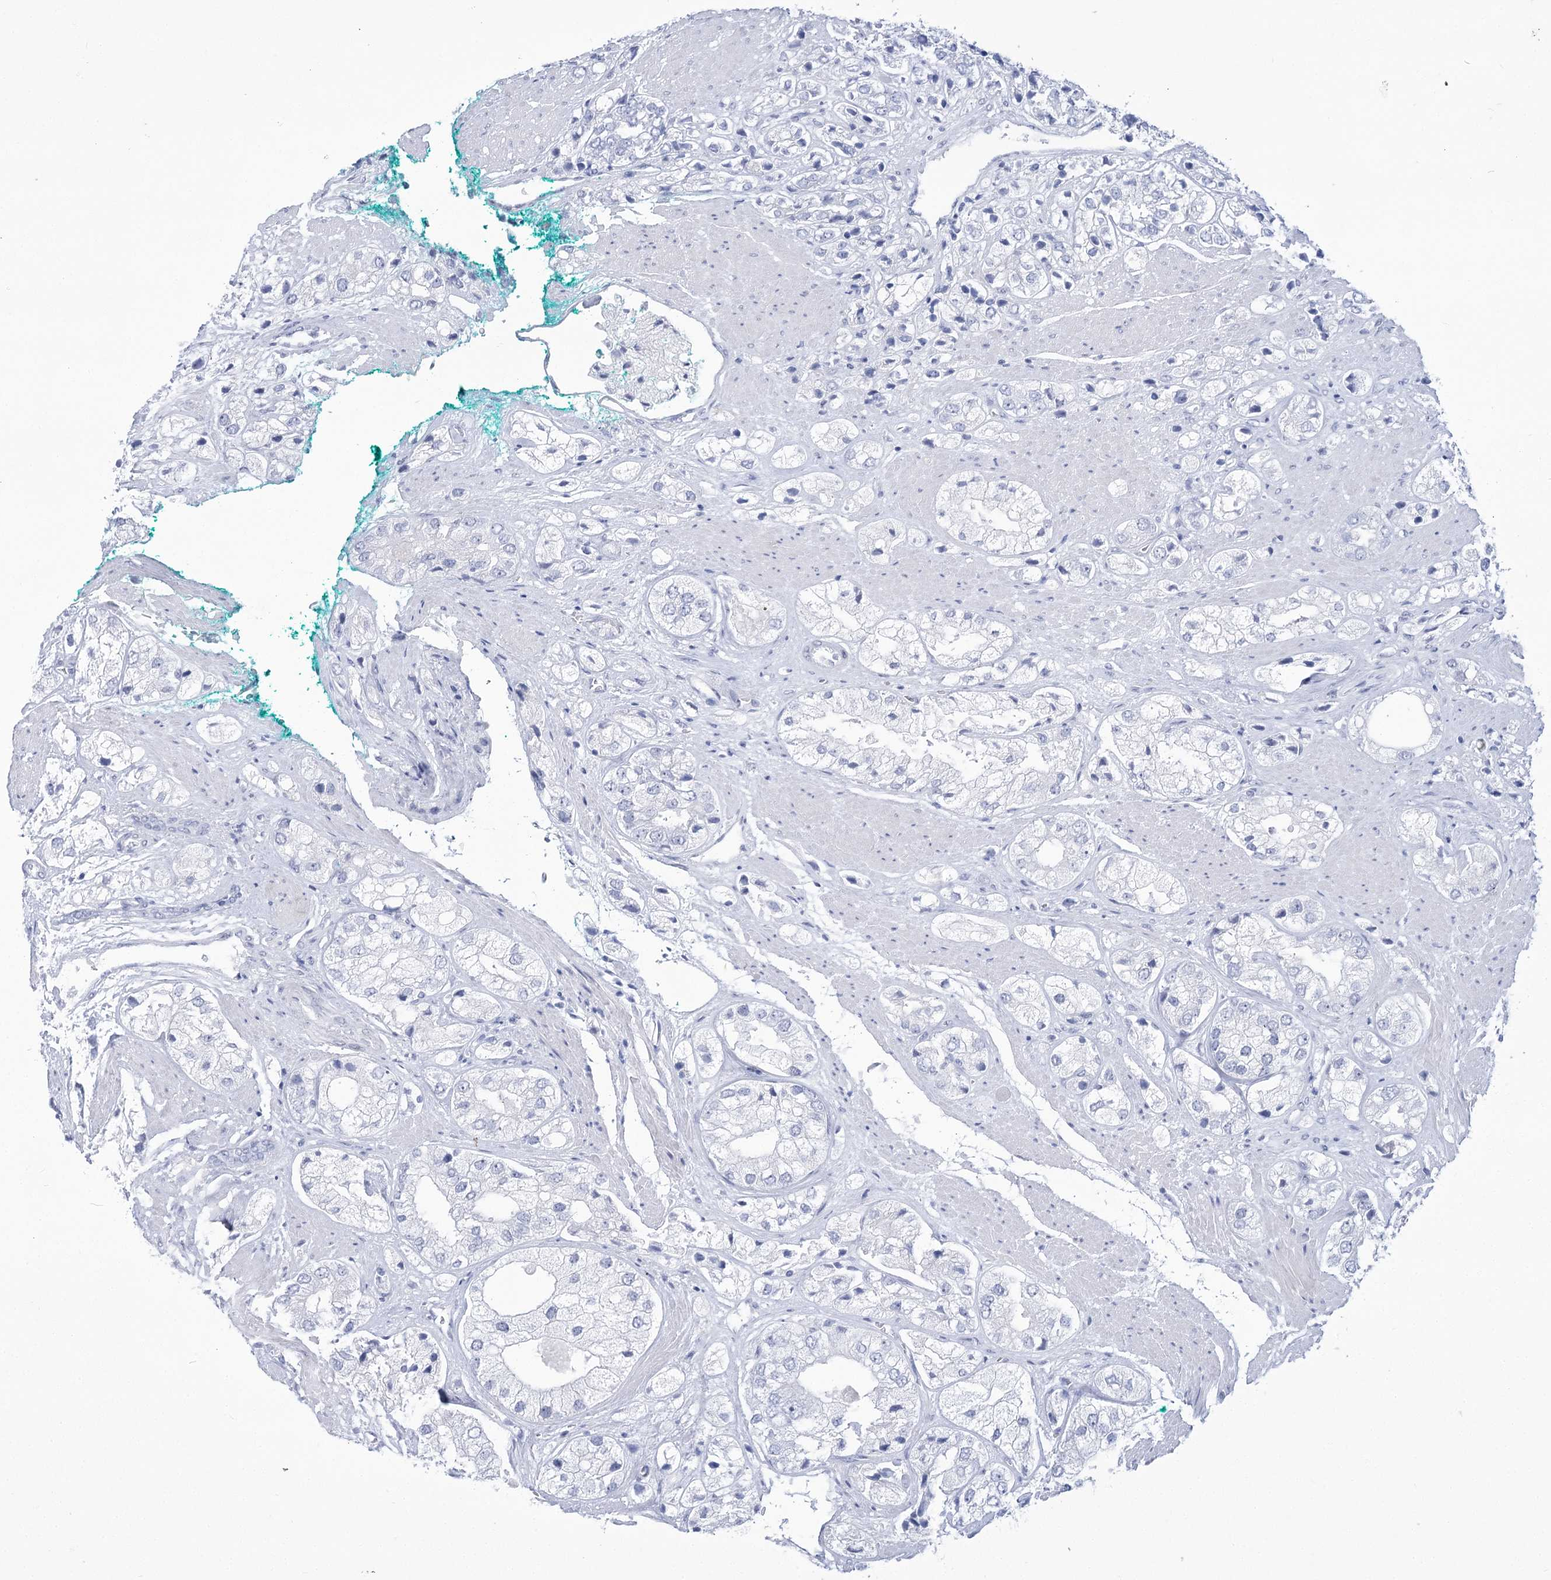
{"staining": {"intensity": "negative", "quantity": "none", "location": "none"}, "tissue": "prostate cancer", "cell_type": "Tumor cells", "image_type": "cancer", "snomed": [{"axis": "morphology", "description": "Adenocarcinoma, High grade"}, {"axis": "topography", "description": "Prostate"}], "caption": "Prostate adenocarcinoma (high-grade) stained for a protein using immunohistochemistry exhibits no staining tumor cells.", "gene": "HORMAD1", "patient": {"sex": "male", "age": 50}}